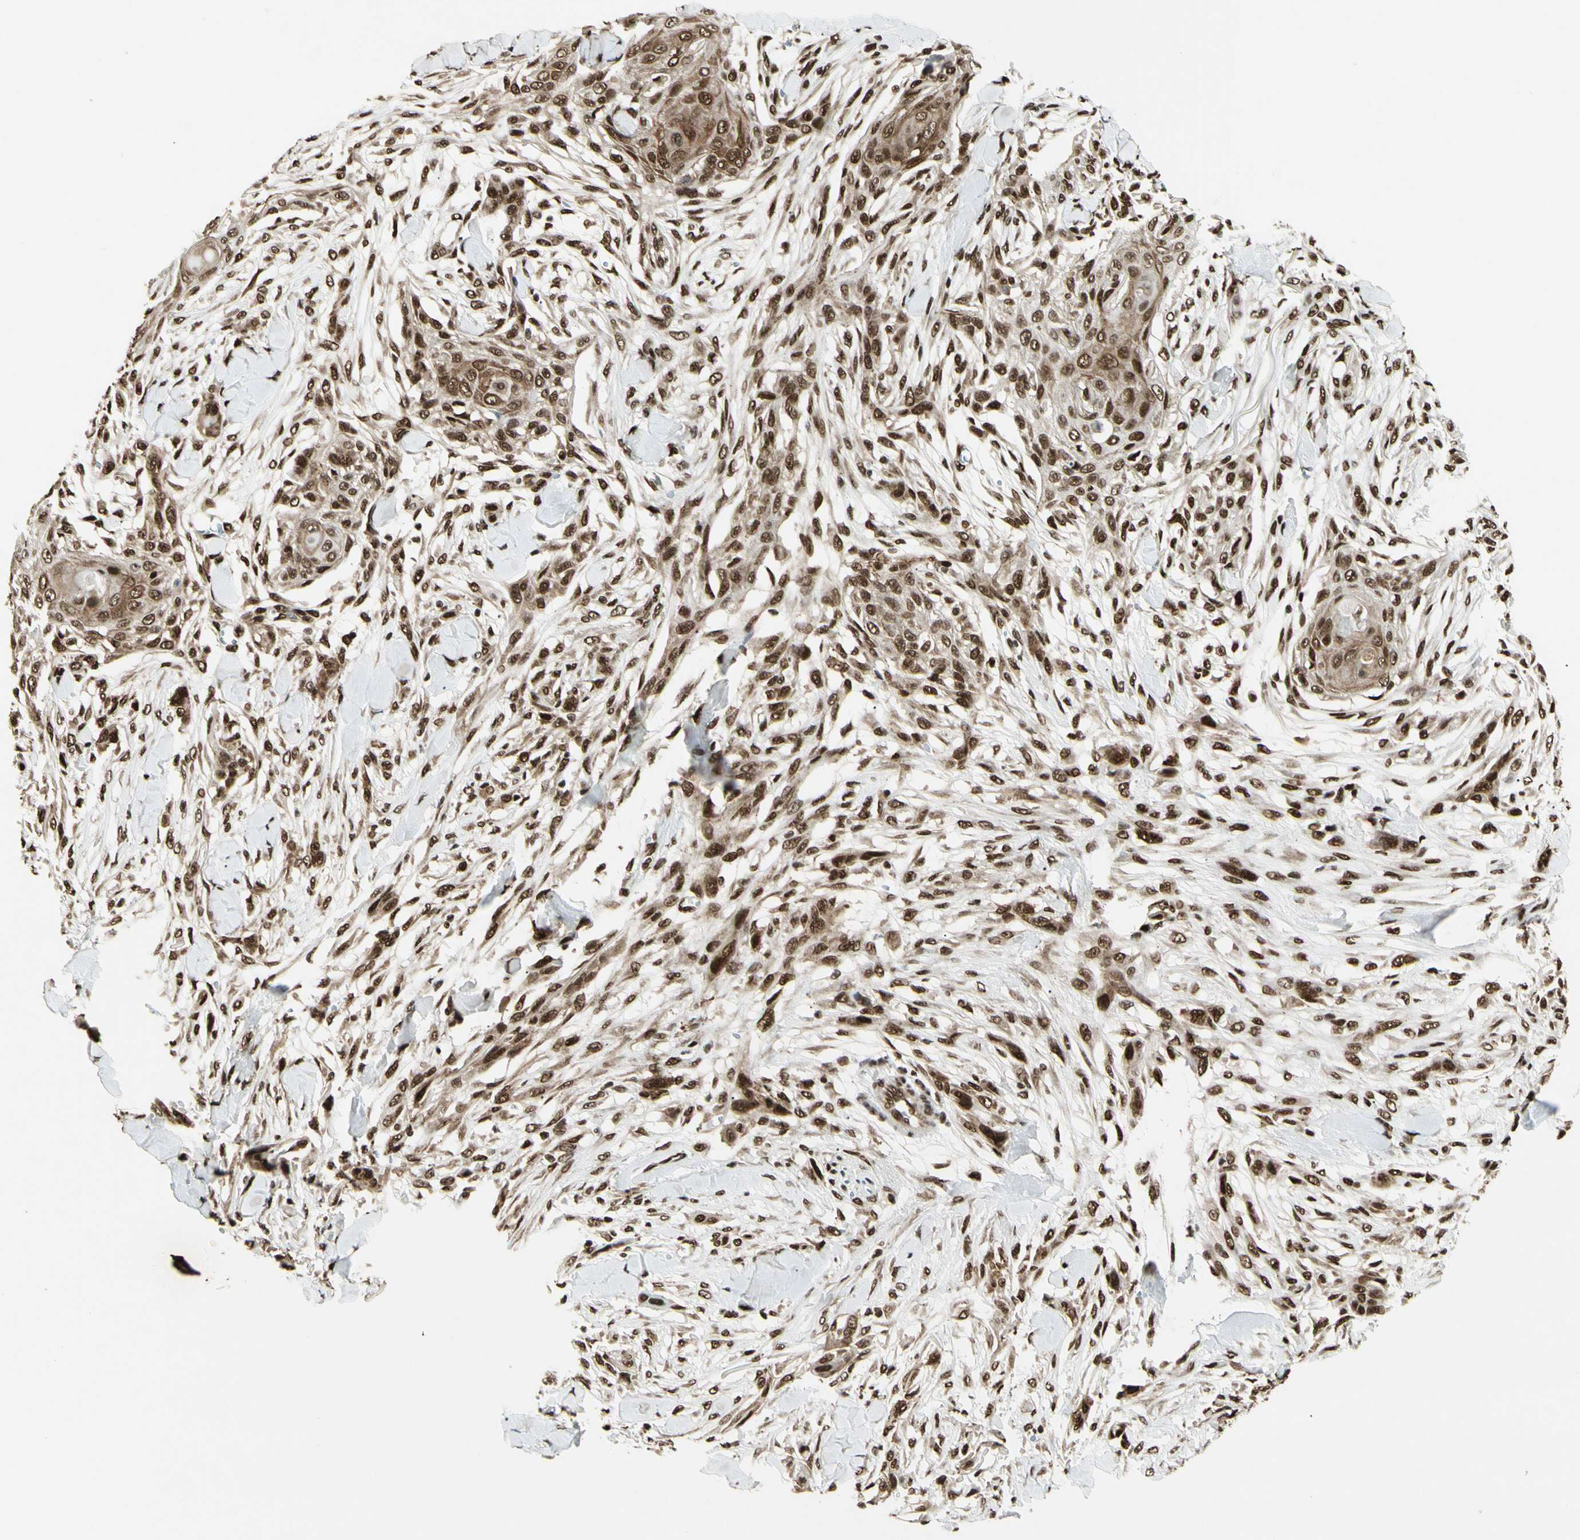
{"staining": {"intensity": "strong", "quantity": ">75%", "location": "cytoplasmic/membranous,nuclear"}, "tissue": "skin cancer", "cell_type": "Tumor cells", "image_type": "cancer", "snomed": [{"axis": "morphology", "description": "Squamous cell carcinoma, NOS"}, {"axis": "topography", "description": "Skin"}], "caption": "High-magnification brightfield microscopy of squamous cell carcinoma (skin) stained with DAB (3,3'-diaminobenzidine) (brown) and counterstained with hematoxylin (blue). tumor cells exhibit strong cytoplasmic/membranous and nuclear expression is present in about>75% of cells. The protein is shown in brown color, while the nuclei are stained blue.", "gene": "FUS", "patient": {"sex": "female", "age": 59}}